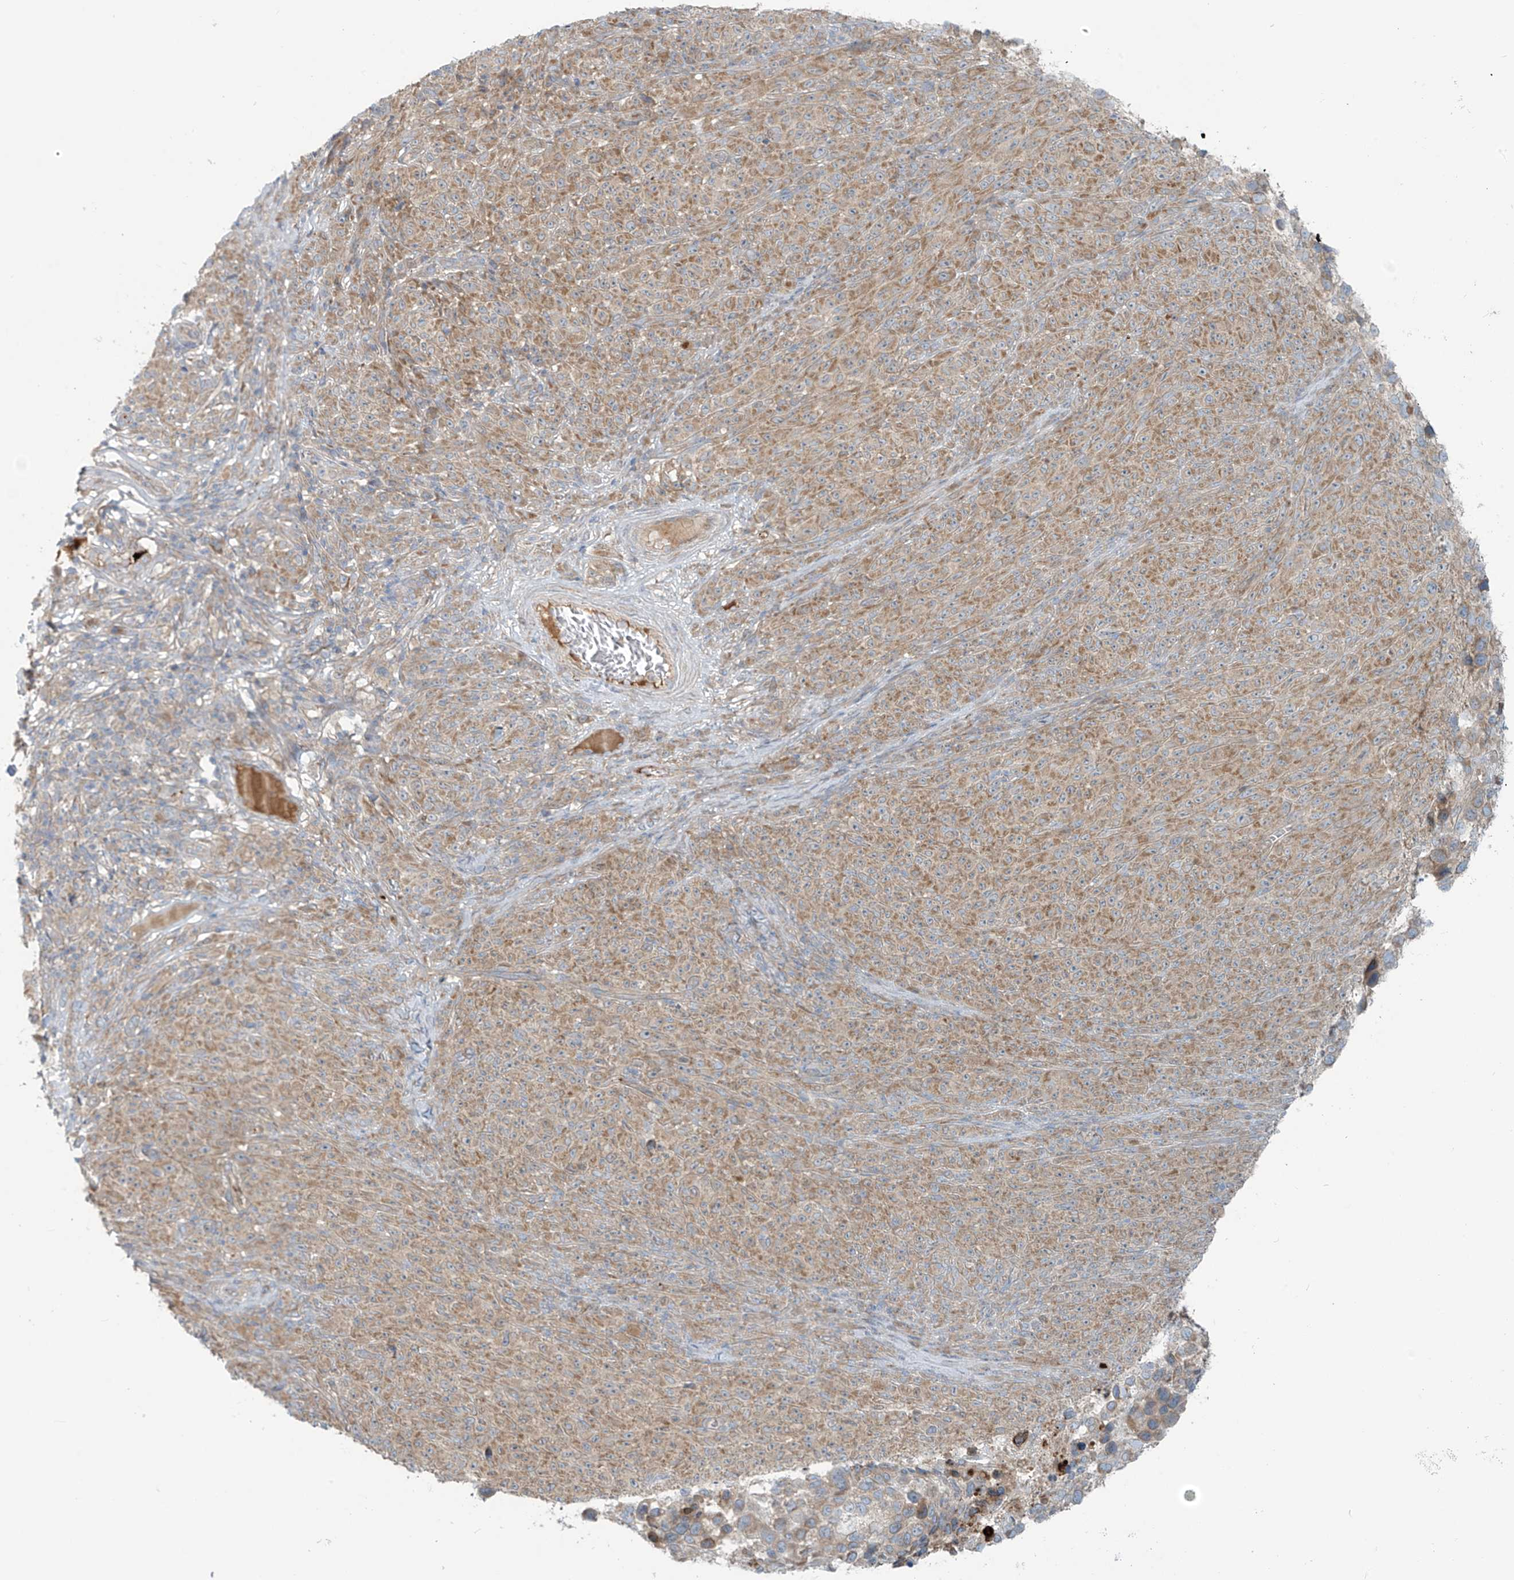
{"staining": {"intensity": "moderate", "quantity": ">75%", "location": "cytoplasmic/membranous"}, "tissue": "melanoma", "cell_type": "Tumor cells", "image_type": "cancer", "snomed": [{"axis": "morphology", "description": "Malignant melanoma, NOS"}, {"axis": "topography", "description": "Skin"}], "caption": "DAB (3,3'-diaminobenzidine) immunohistochemical staining of malignant melanoma reveals moderate cytoplasmic/membranous protein positivity in about >75% of tumor cells. Nuclei are stained in blue.", "gene": "LZTS3", "patient": {"sex": "female", "age": 82}}